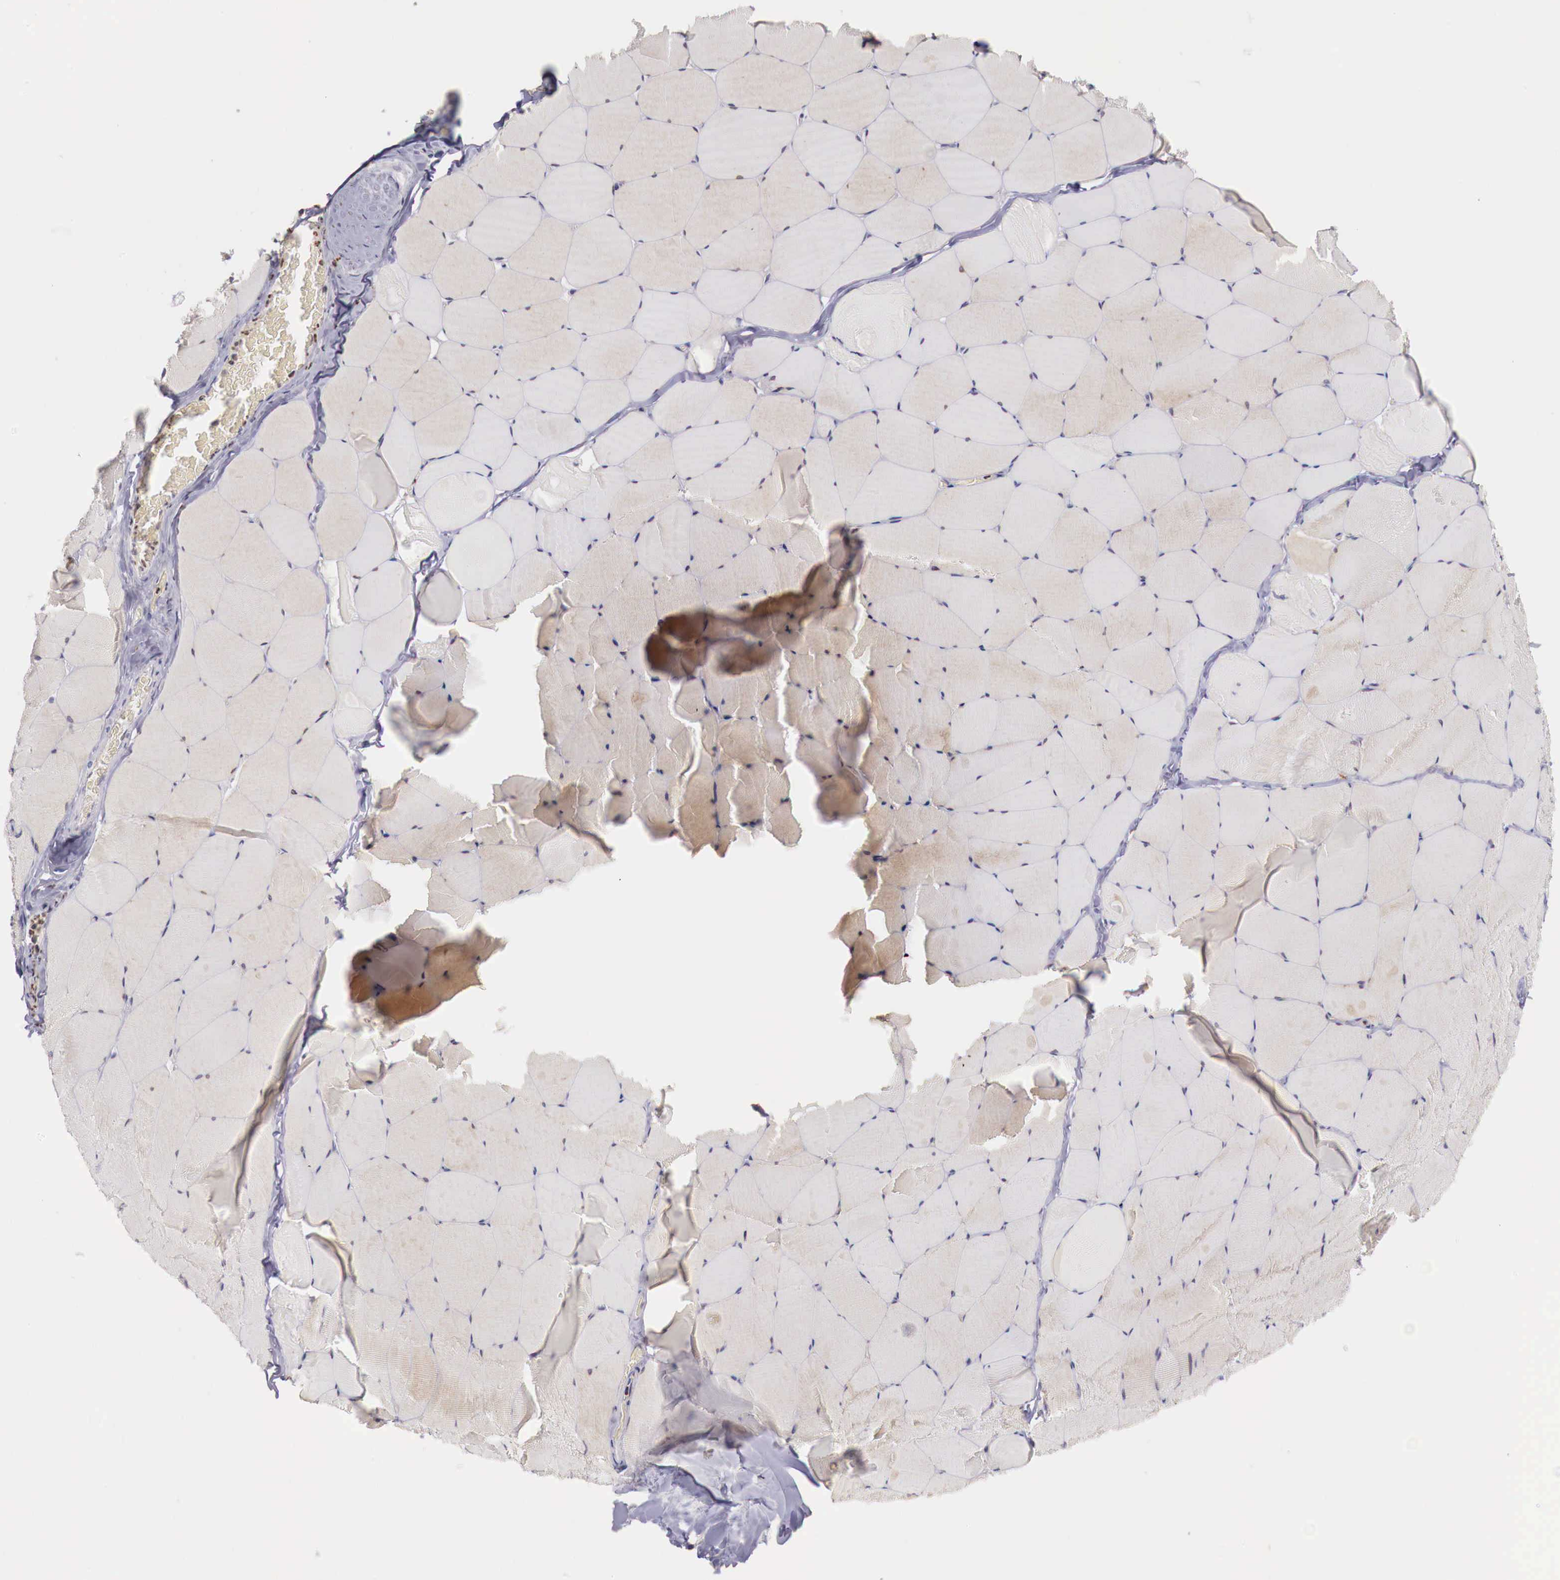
{"staining": {"intensity": "weak", "quantity": "25%-75%", "location": "cytoplasmic/membranous"}, "tissue": "skeletal muscle", "cell_type": "Myocytes", "image_type": "normal", "snomed": [{"axis": "morphology", "description": "Normal tissue, NOS"}, {"axis": "topography", "description": "Skeletal muscle"}, {"axis": "topography", "description": "Salivary gland"}], "caption": "This image displays IHC staining of unremarkable human skeletal muscle, with low weak cytoplasmic/membranous positivity in approximately 25%-75% of myocytes.", "gene": "TRIM13", "patient": {"sex": "male", "age": 62}}